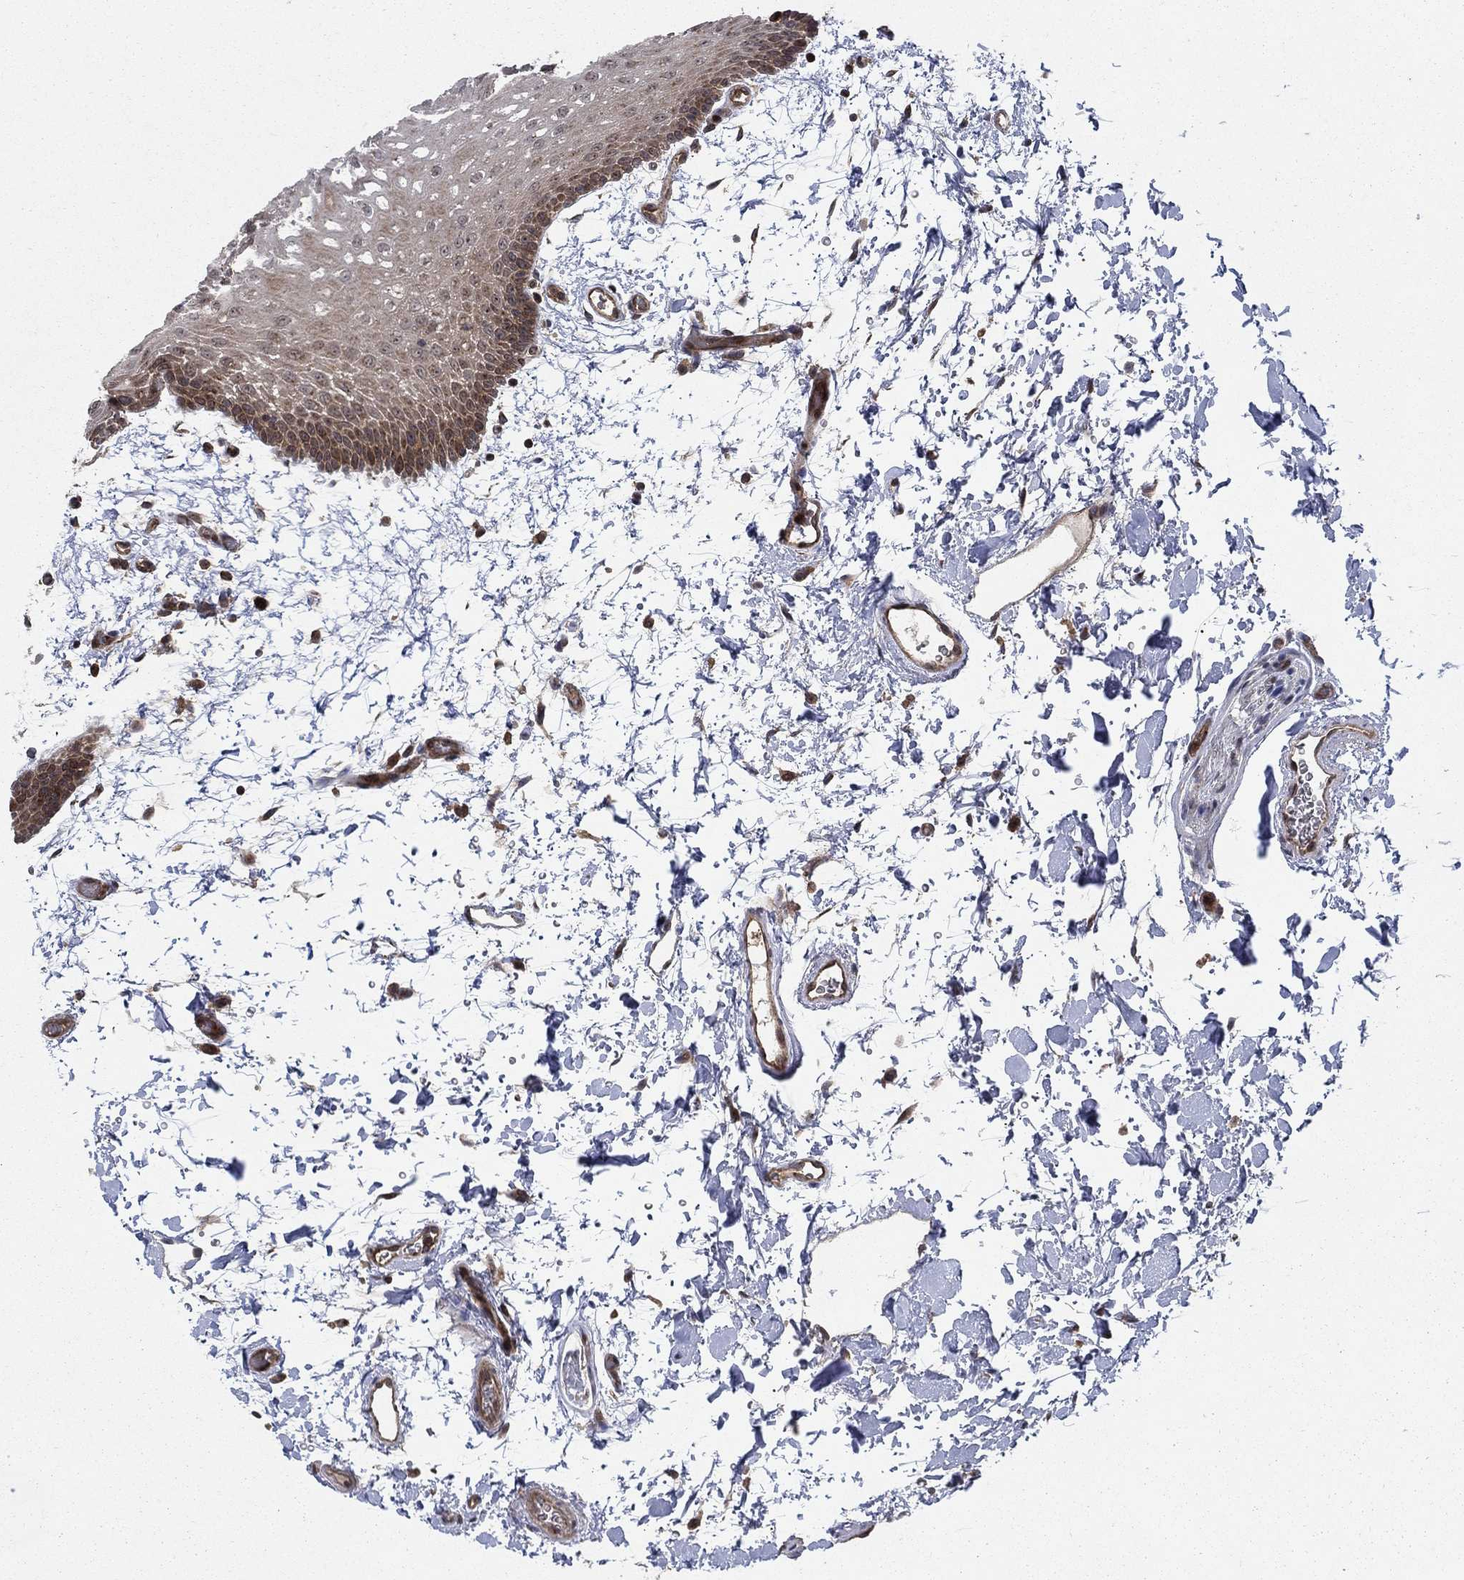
{"staining": {"intensity": "moderate", "quantity": ">75%", "location": "cytoplasmic/membranous"}, "tissue": "oral mucosa", "cell_type": "Squamous epithelial cells", "image_type": "normal", "snomed": [{"axis": "morphology", "description": "Normal tissue, NOS"}, {"axis": "topography", "description": "Oral tissue"}, {"axis": "topography", "description": "Head-Neck"}], "caption": "Protein expression analysis of unremarkable oral mucosa demonstrates moderate cytoplasmic/membranous expression in approximately >75% of squamous epithelial cells. Immunohistochemistry stains the protein of interest in brown and the nuclei are stained blue.", "gene": "IFI35", "patient": {"sex": "male", "age": 65}}